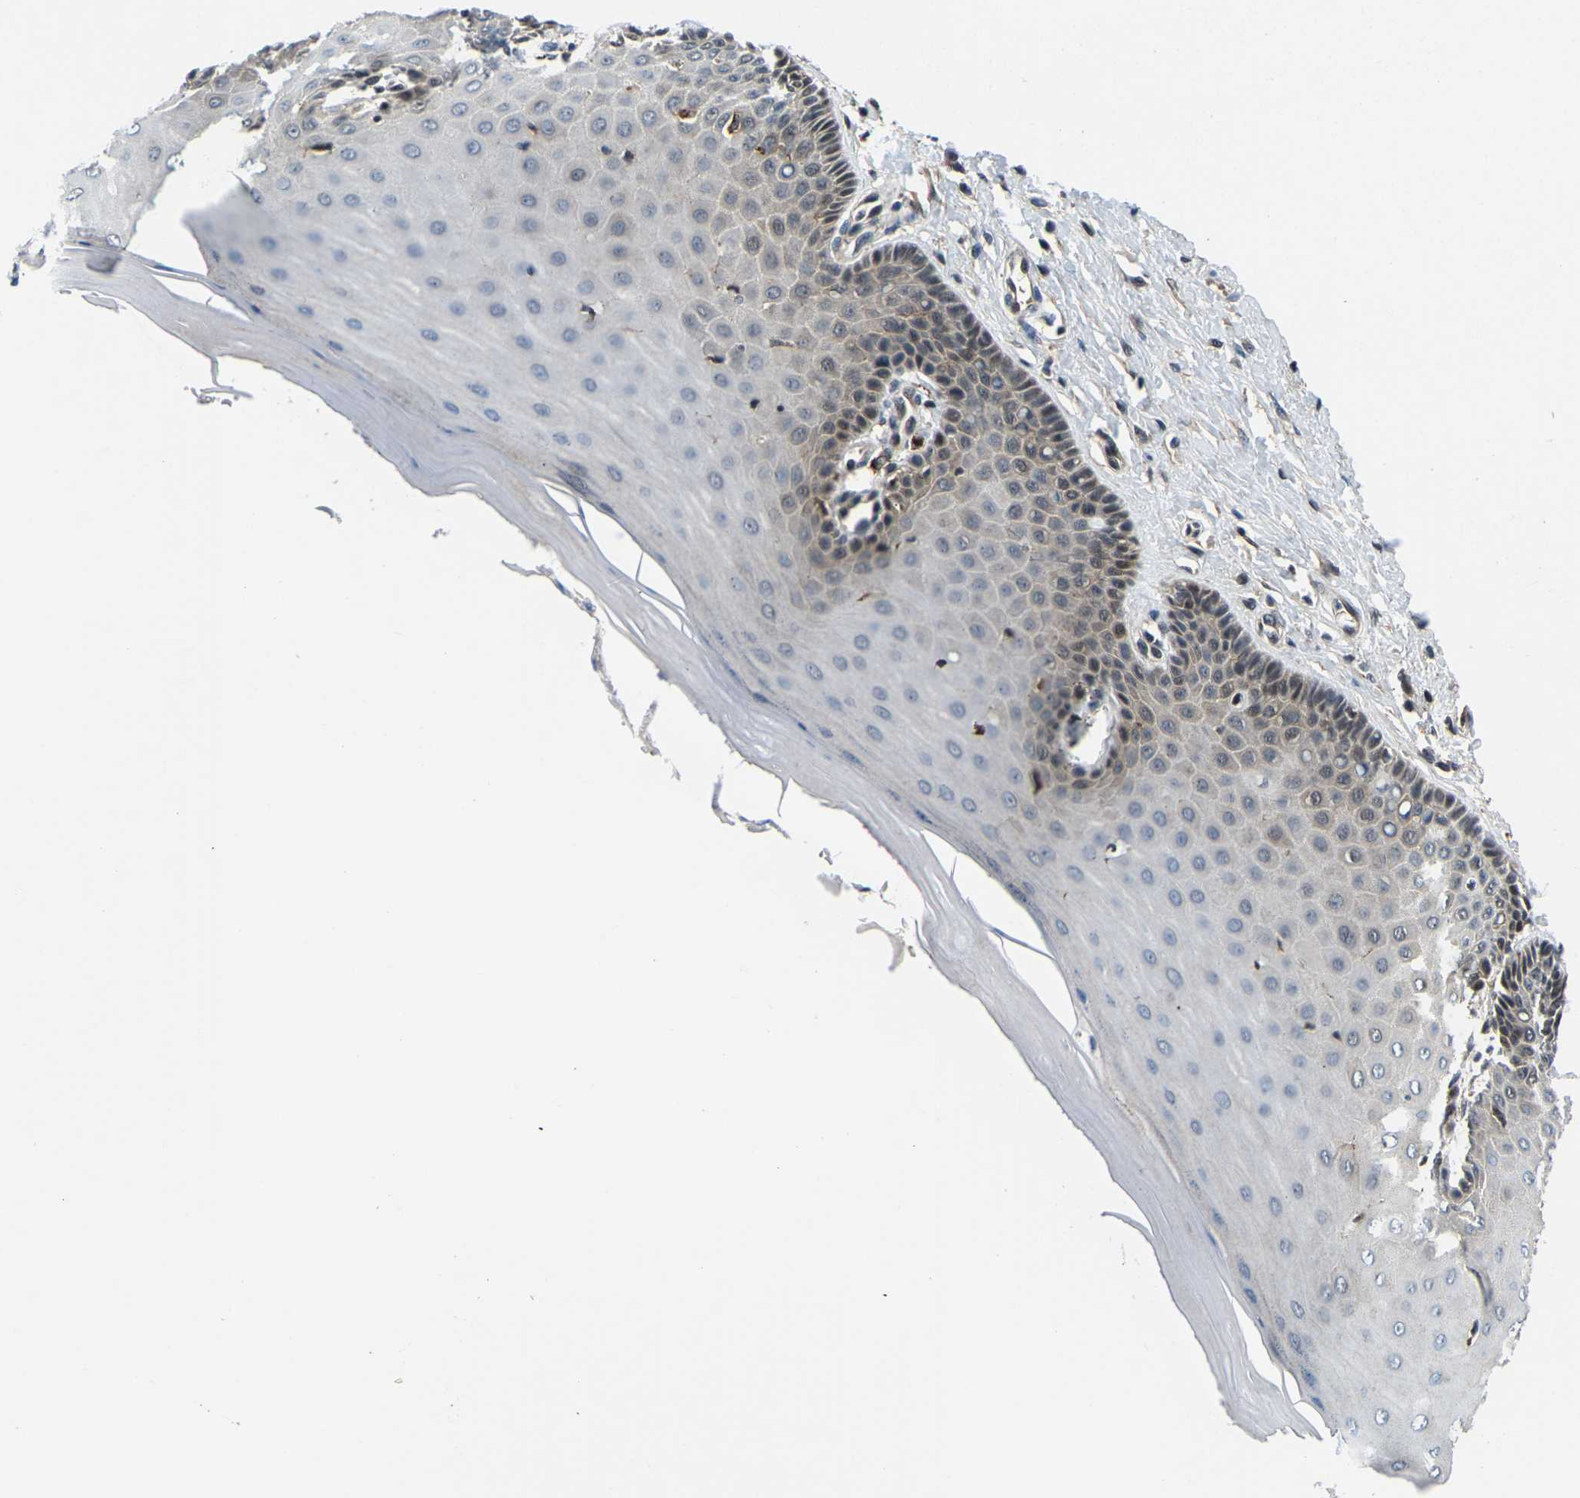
{"staining": {"intensity": "strong", "quantity": ">75%", "location": "nuclear"}, "tissue": "cervix", "cell_type": "Glandular cells", "image_type": "normal", "snomed": [{"axis": "morphology", "description": "Normal tissue, NOS"}, {"axis": "topography", "description": "Cervix"}], "caption": "Immunohistochemical staining of unremarkable cervix reveals strong nuclear protein staining in approximately >75% of glandular cells.", "gene": "DFFA", "patient": {"sex": "female", "age": 55}}